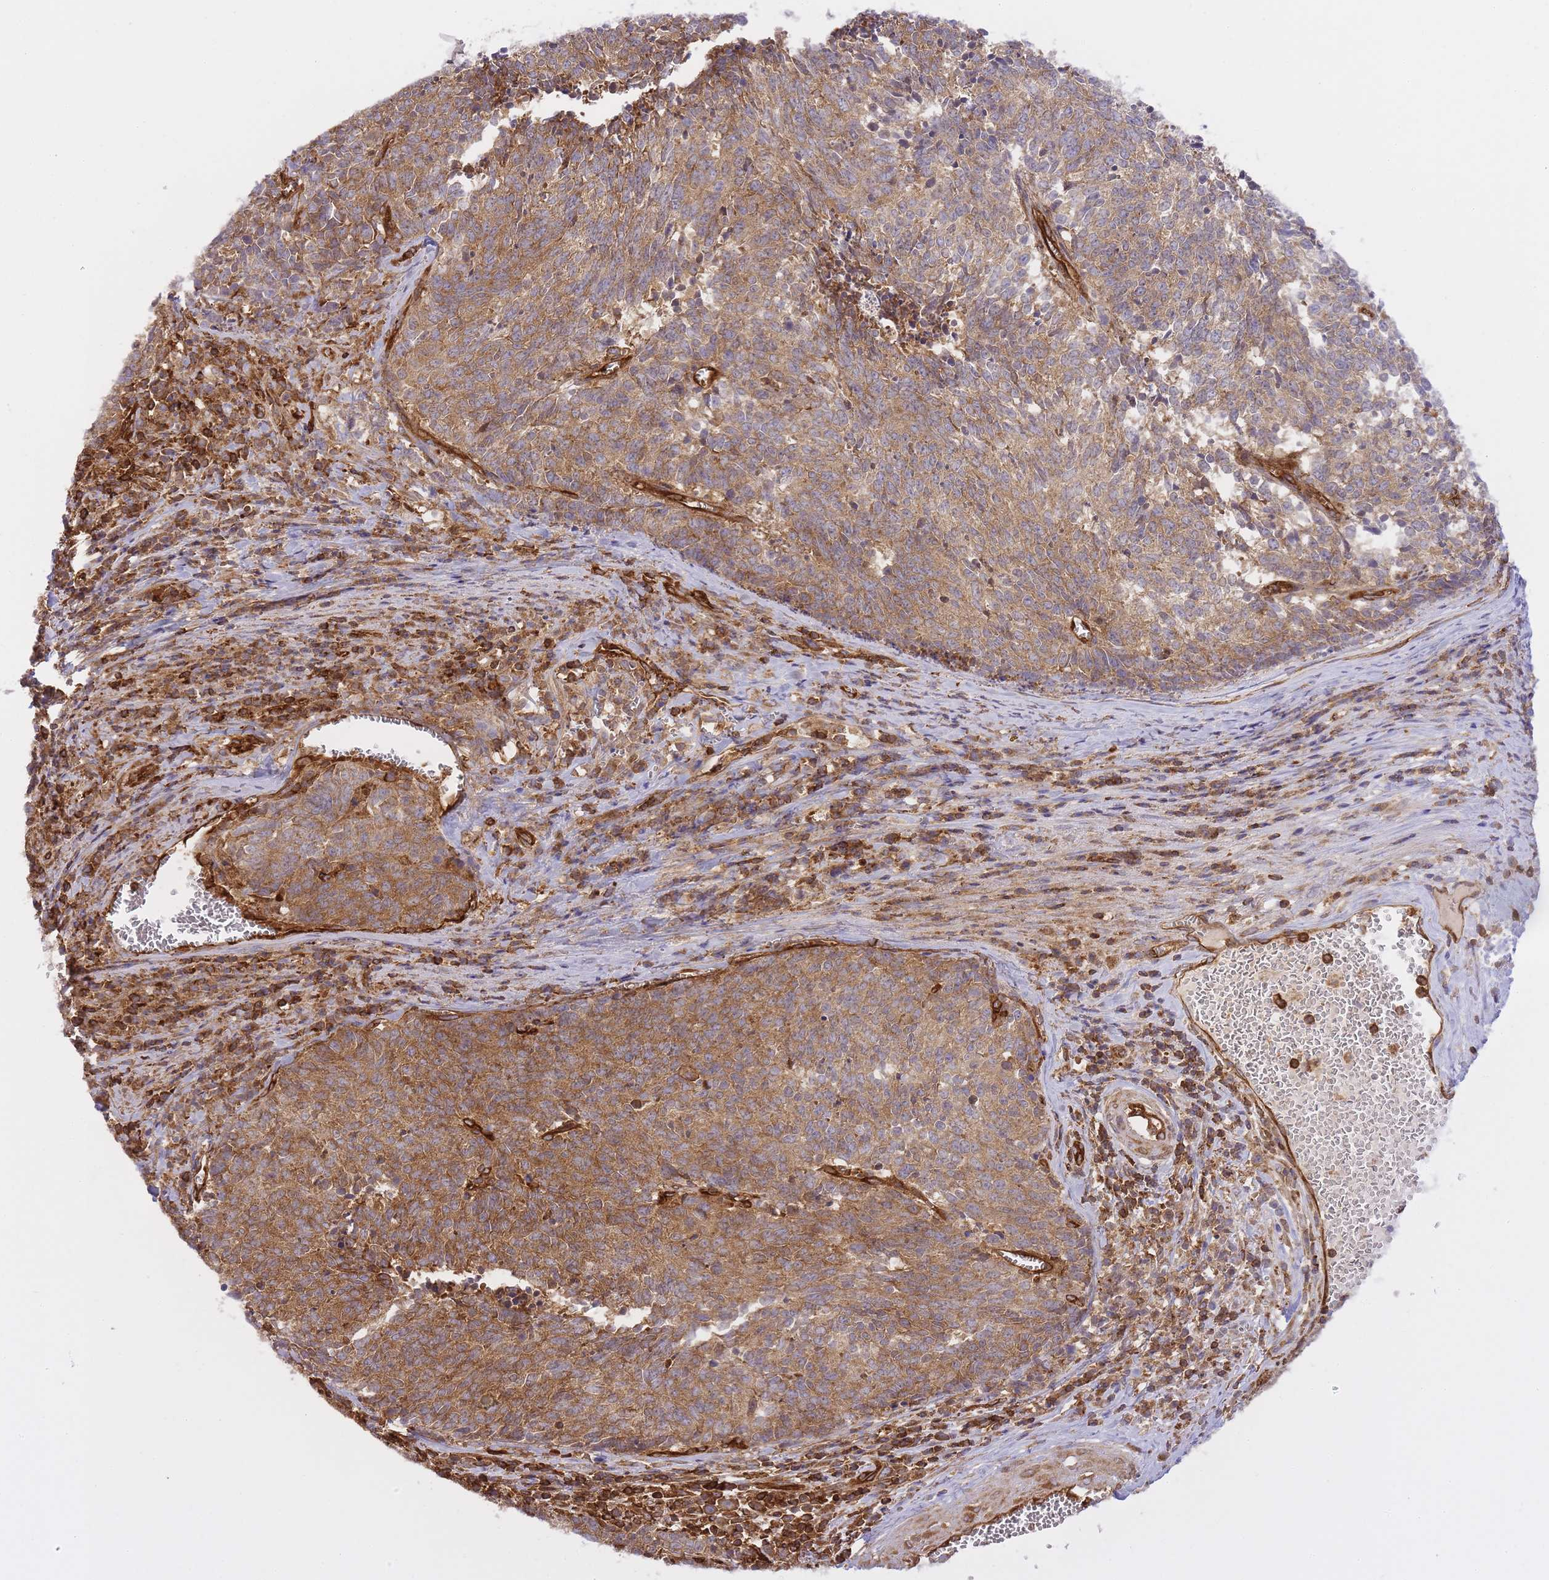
{"staining": {"intensity": "moderate", "quantity": ">75%", "location": "cytoplasmic/membranous"}, "tissue": "cervical cancer", "cell_type": "Tumor cells", "image_type": "cancer", "snomed": [{"axis": "morphology", "description": "Squamous cell carcinoma, NOS"}, {"axis": "topography", "description": "Cervix"}], "caption": "Tumor cells demonstrate medium levels of moderate cytoplasmic/membranous positivity in about >75% of cells in human cervical cancer (squamous cell carcinoma).", "gene": "MSN", "patient": {"sex": "female", "age": 29}}